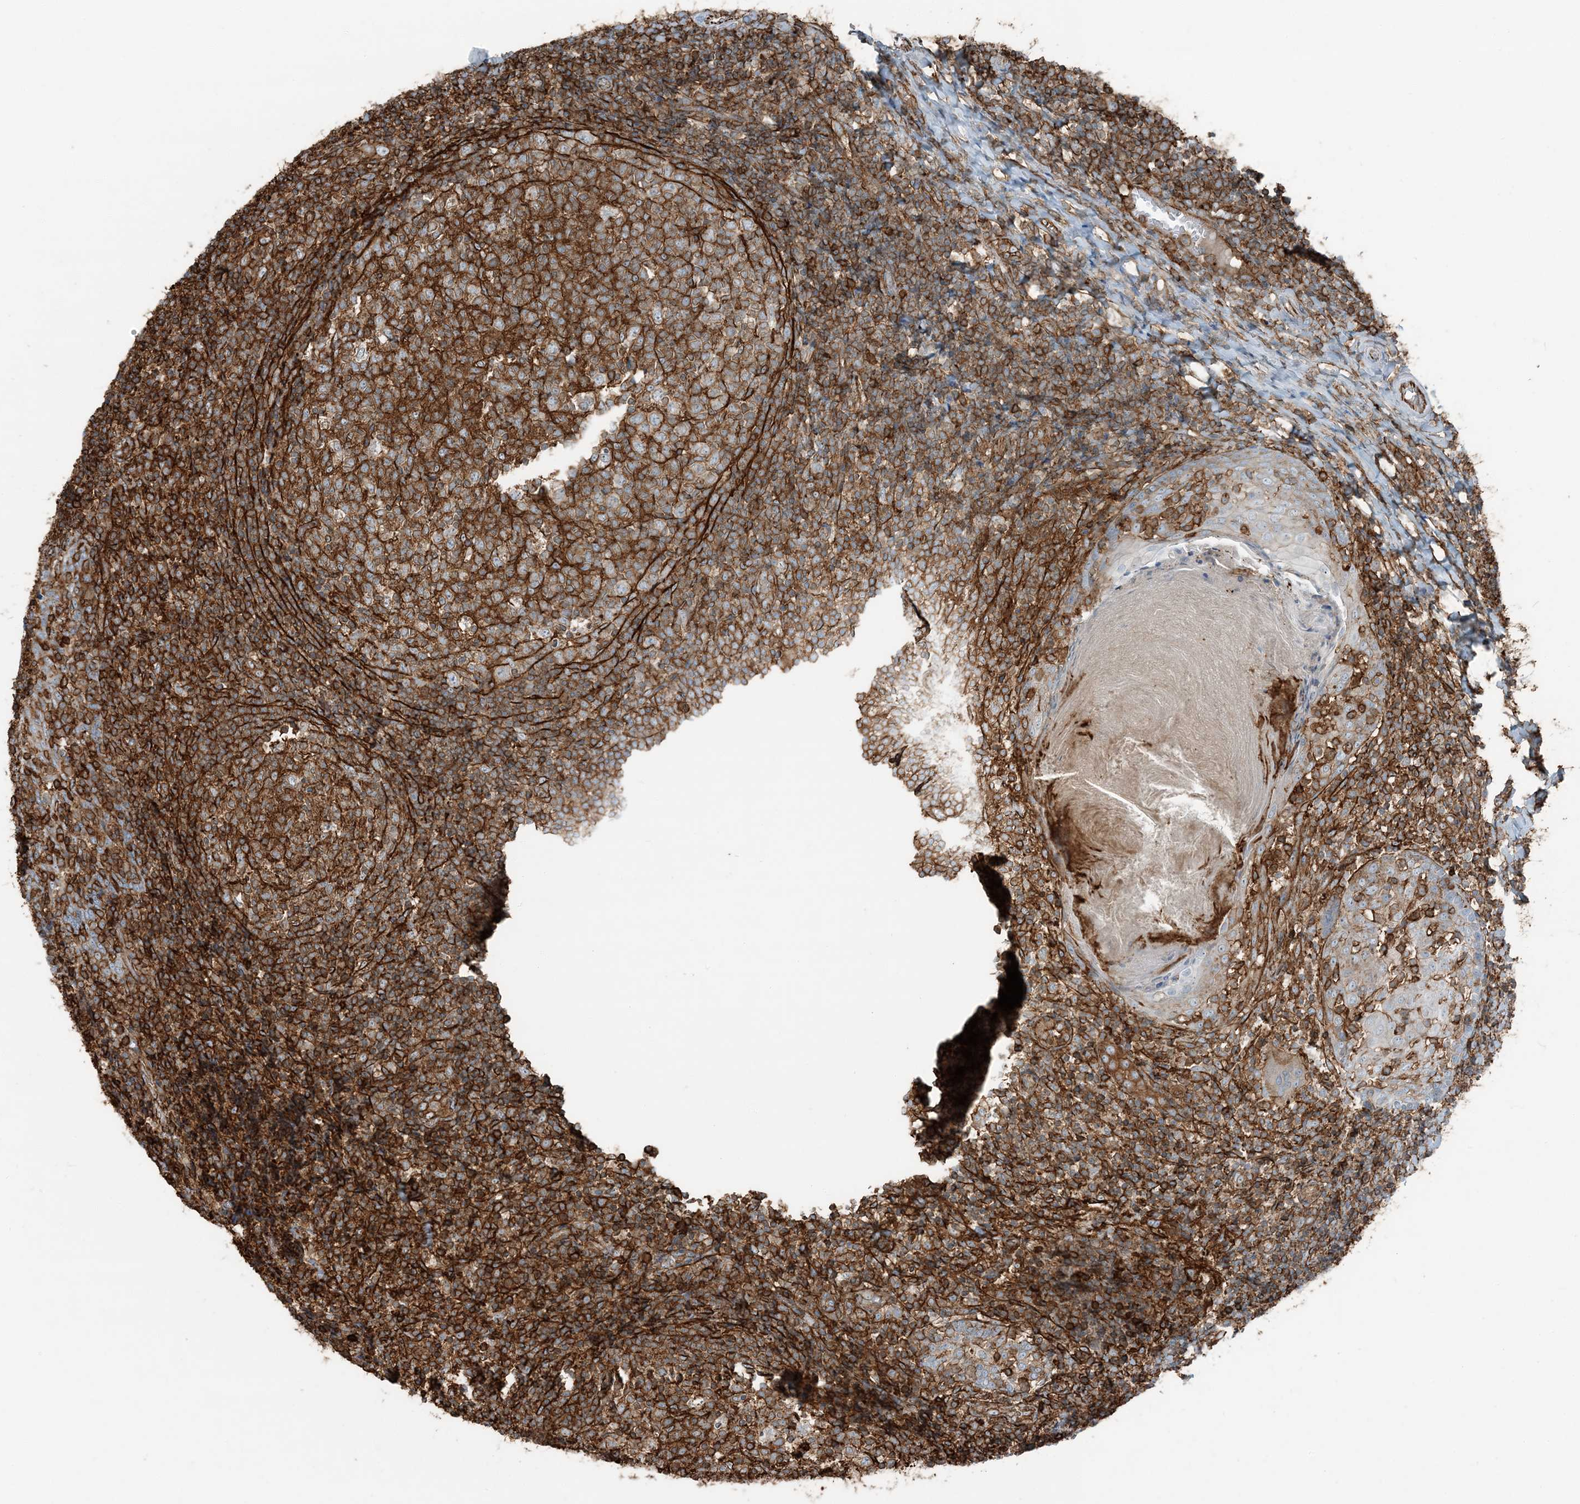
{"staining": {"intensity": "strong", "quantity": ">75%", "location": "cytoplasmic/membranous"}, "tissue": "tonsil", "cell_type": "Germinal center cells", "image_type": "normal", "snomed": [{"axis": "morphology", "description": "Normal tissue, NOS"}, {"axis": "topography", "description": "Tonsil"}], "caption": "This micrograph exhibits IHC staining of normal tonsil, with high strong cytoplasmic/membranous expression in about >75% of germinal center cells.", "gene": "APOBEC3C", "patient": {"sex": "female", "age": 19}}